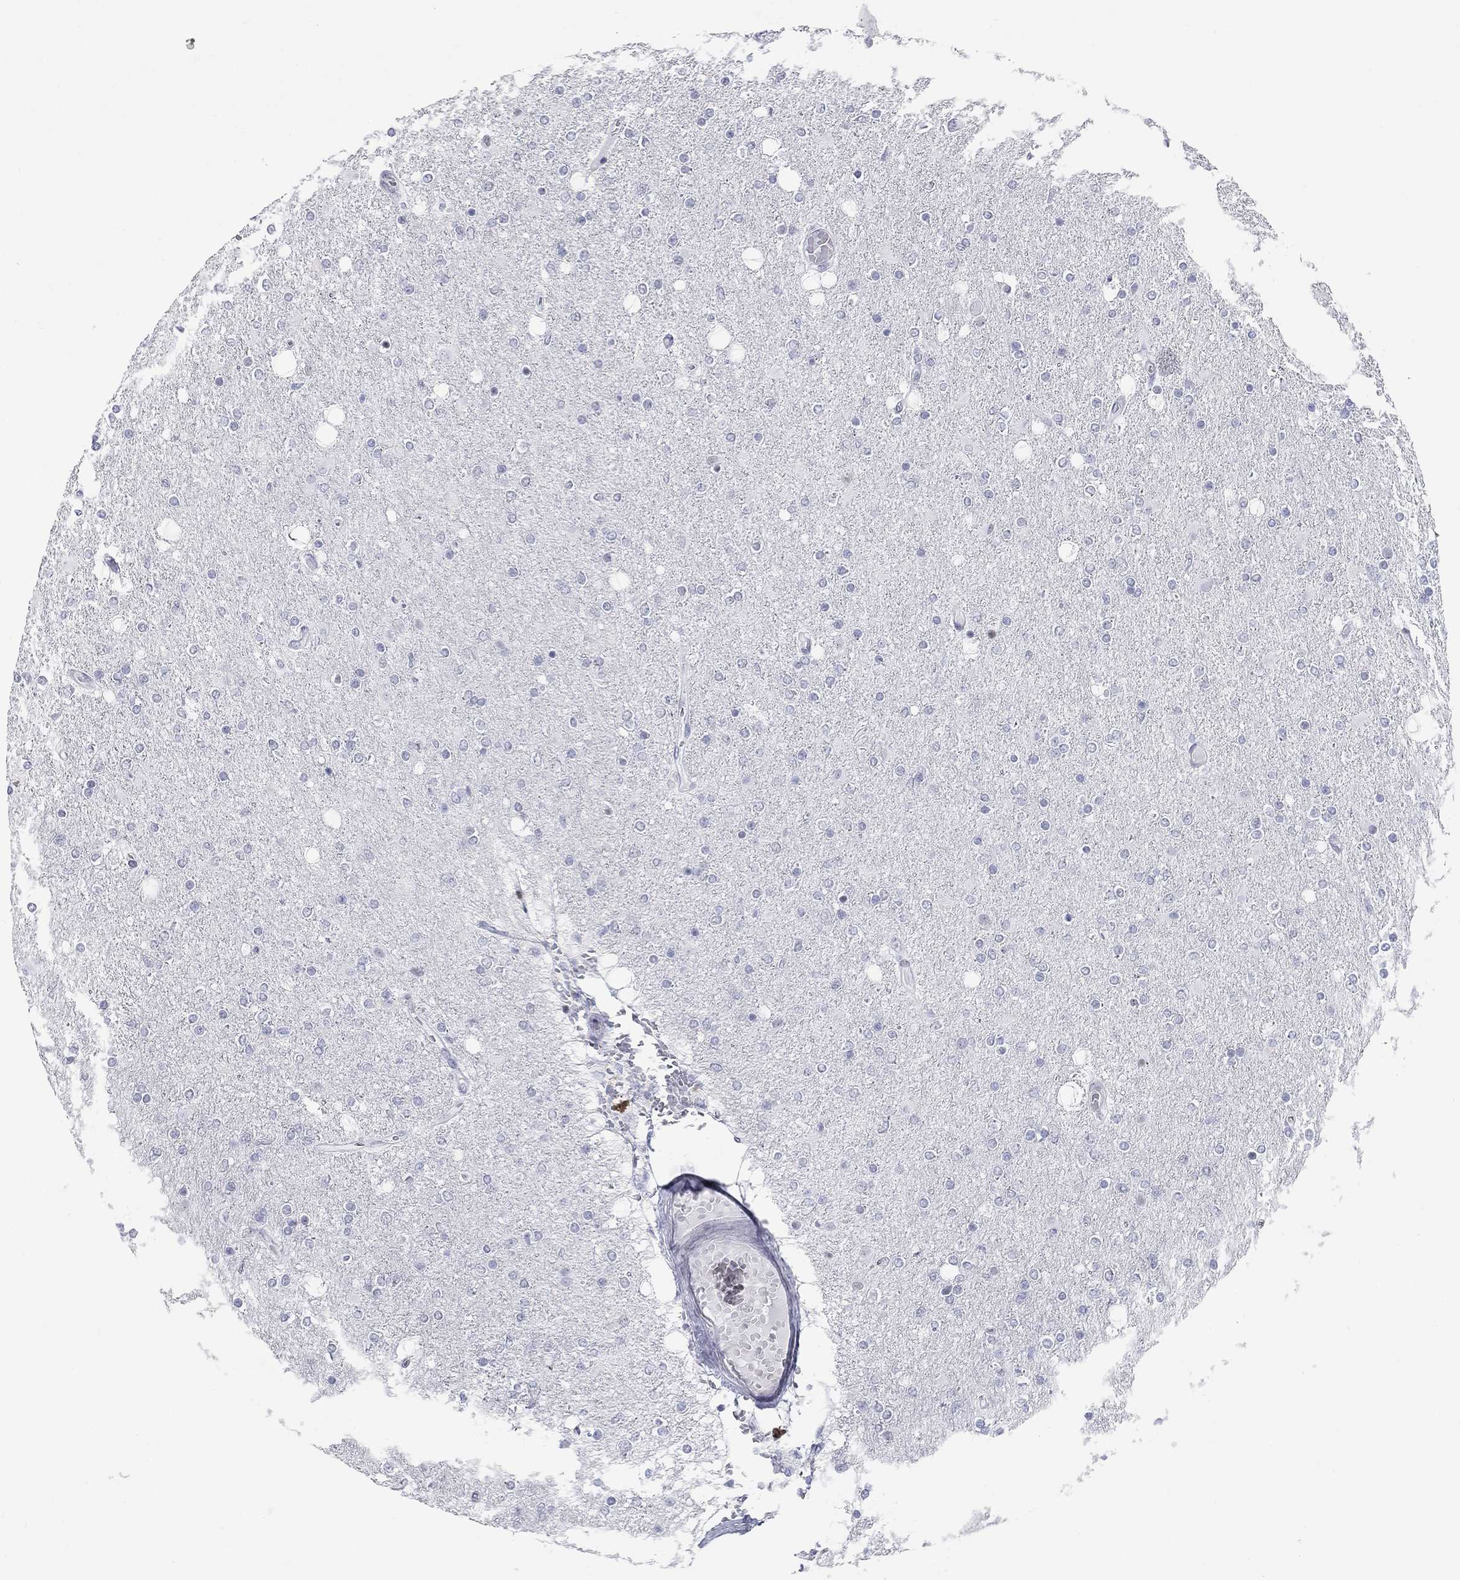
{"staining": {"intensity": "negative", "quantity": "none", "location": "none"}, "tissue": "glioma", "cell_type": "Tumor cells", "image_type": "cancer", "snomed": [{"axis": "morphology", "description": "Glioma, malignant, High grade"}, {"axis": "topography", "description": "Cerebral cortex"}], "caption": "Immunohistochemical staining of human malignant glioma (high-grade) demonstrates no significant expression in tumor cells.", "gene": "ASF1B", "patient": {"sex": "male", "age": 70}}